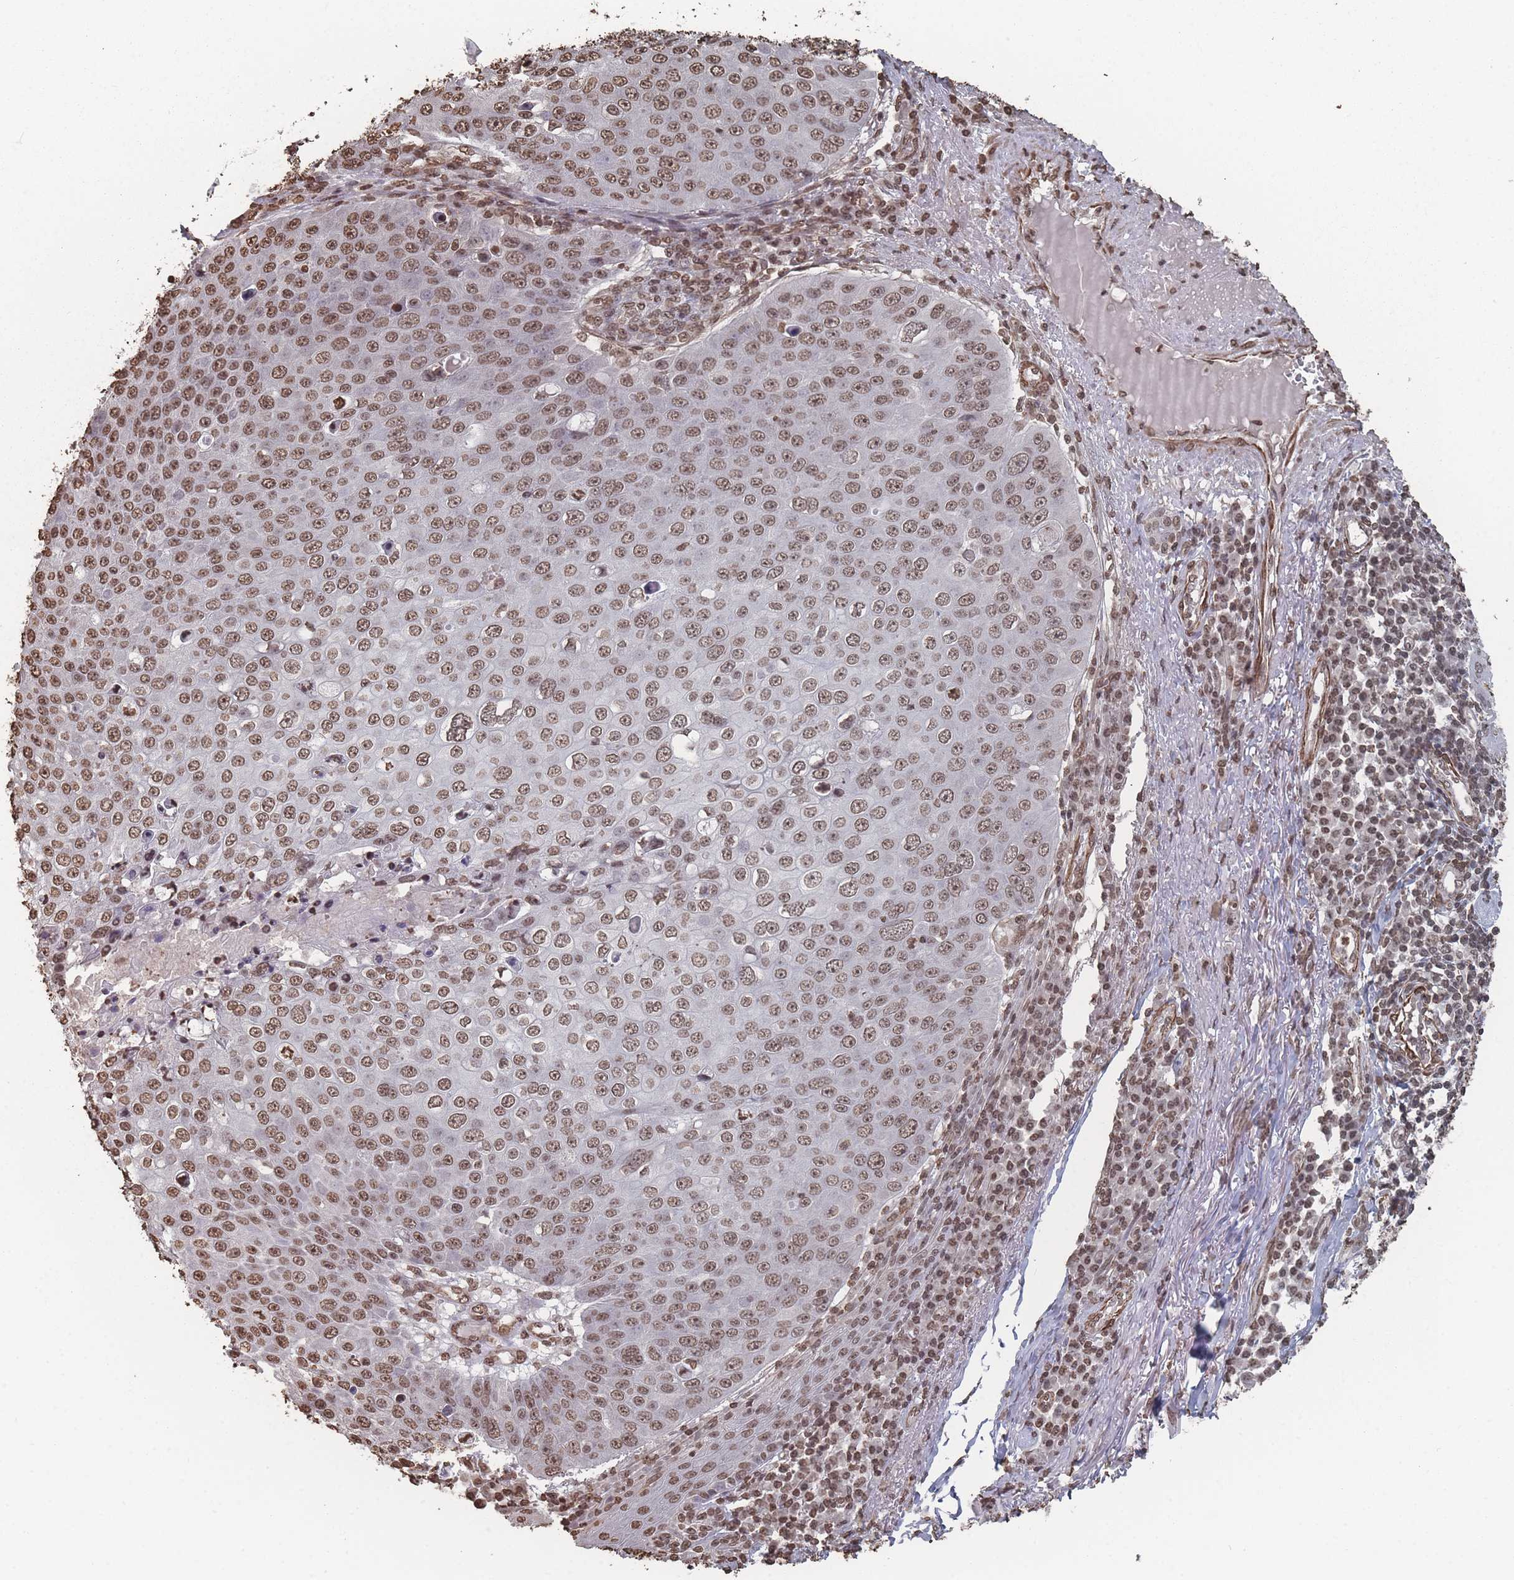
{"staining": {"intensity": "moderate", "quantity": ">75%", "location": "nuclear"}, "tissue": "skin cancer", "cell_type": "Tumor cells", "image_type": "cancer", "snomed": [{"axis": "morphology", "description": "Squamous cell carcinoma, NOS"}, {"axis": "topography", "description": "Skin"}], "caption": "Skin squamous cell carcinoma was stained to show a protein in brown. There is medium levels of moderate nuclear staining in approximately >75% of tumor cells.", "gene": "PLEKHG5", "patient": {"sex": "male", "age": 71}}